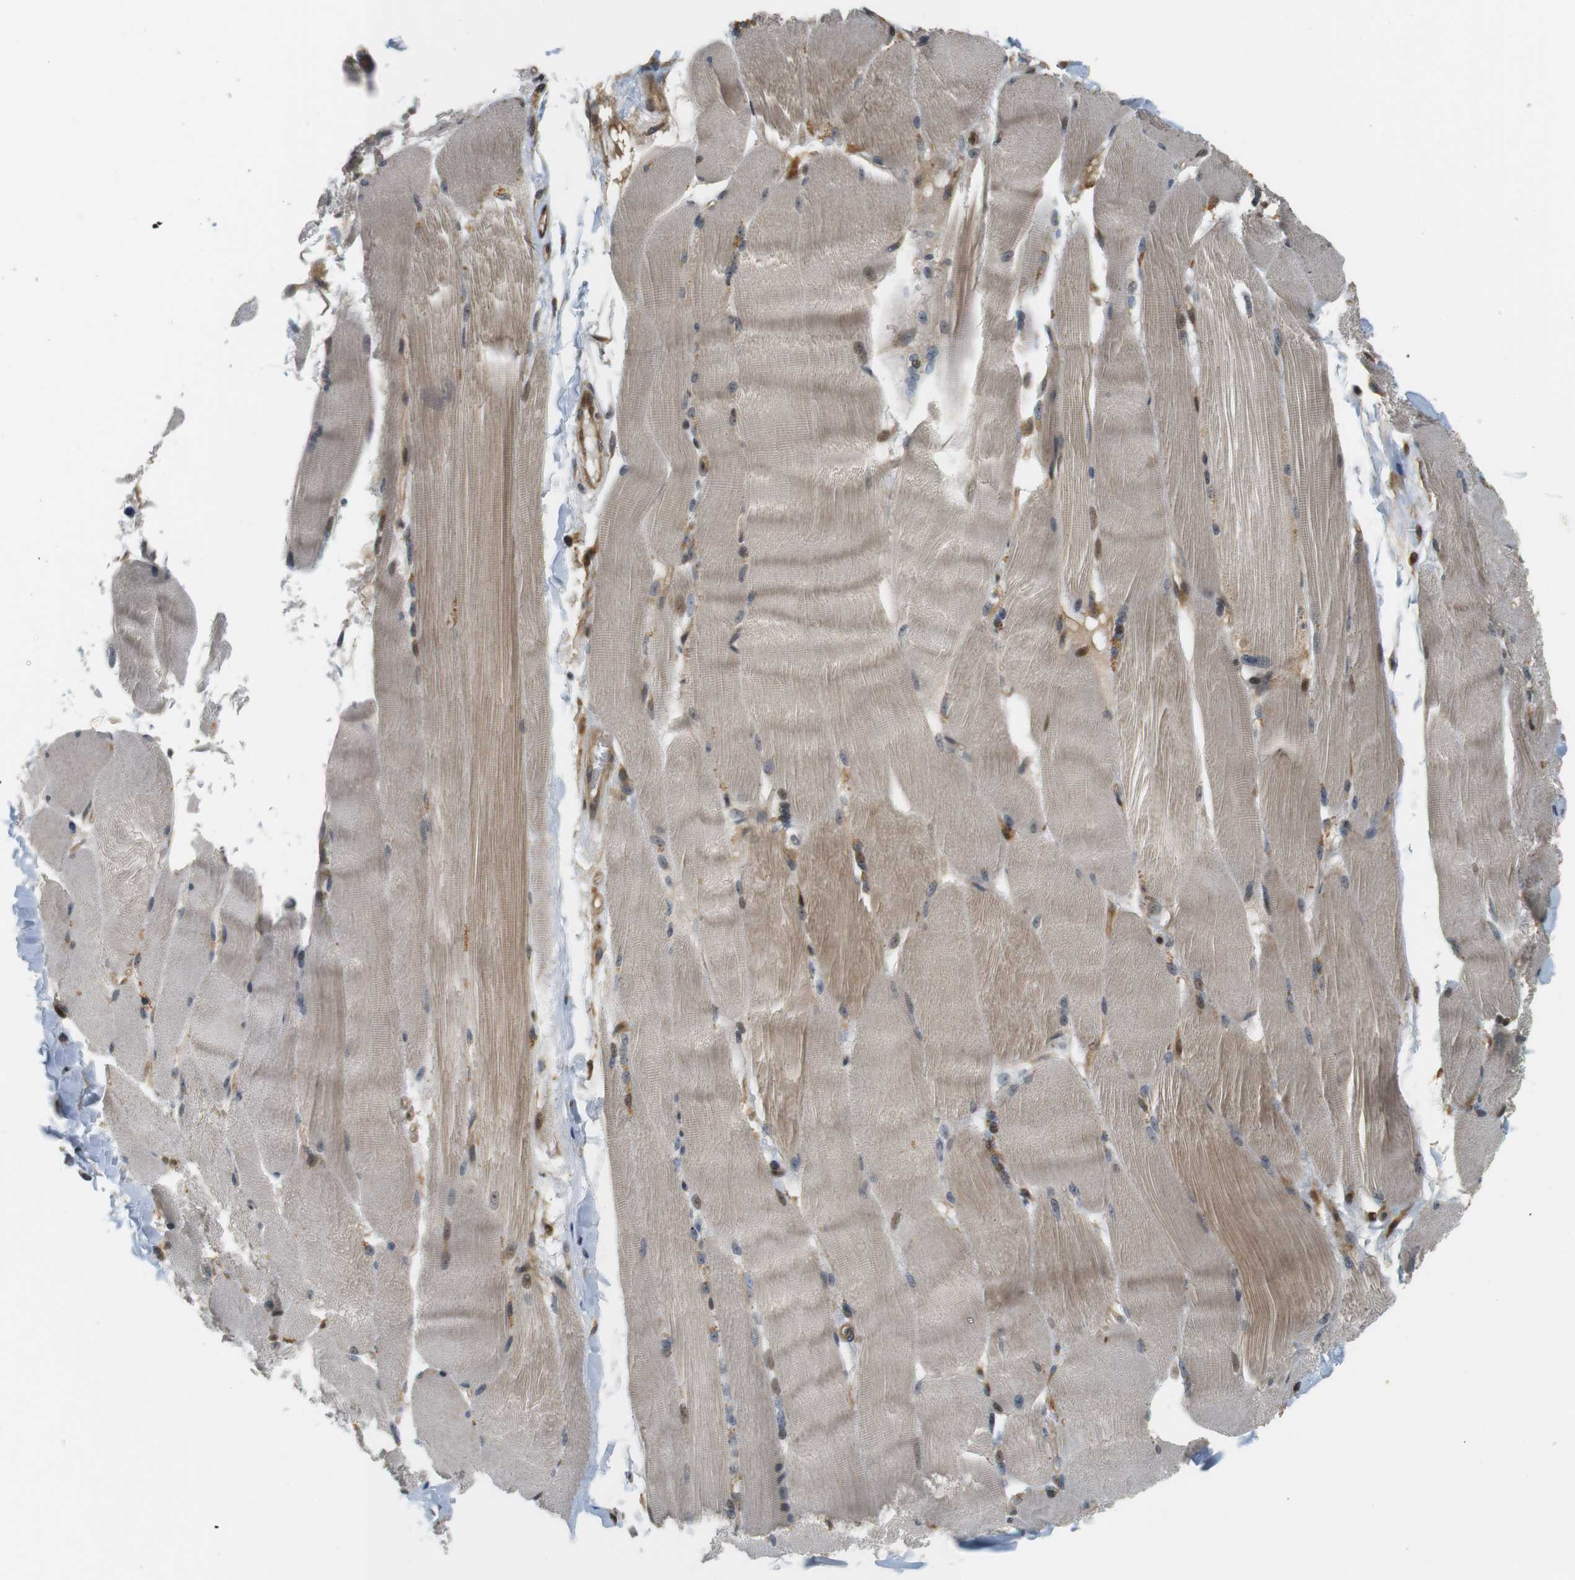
{"staining": {"intensity": "moderate", "quantity": ">75%", "location": "cytoplasmic/membranous"}, "tissue": "skeletal muscle", "cell_type": "Myocytes", "image_type": "normal", "snomed": [{"axis": "morphology", "description": "Normal tissue, NOS"}, {"axis": "topography", "description": "Skin"}, {"axis": "topography", "description": "Skeletal muscle"}], "caption": "Immunohistochemical staining of unremarkable skeletal muscle exhibits >75% levels of moderate cytoplasmic/membranous protein staining in approximately >75% of myocytes.", "gene": "TSPAN9", "patient": {"sex": "male", "age": 83}}